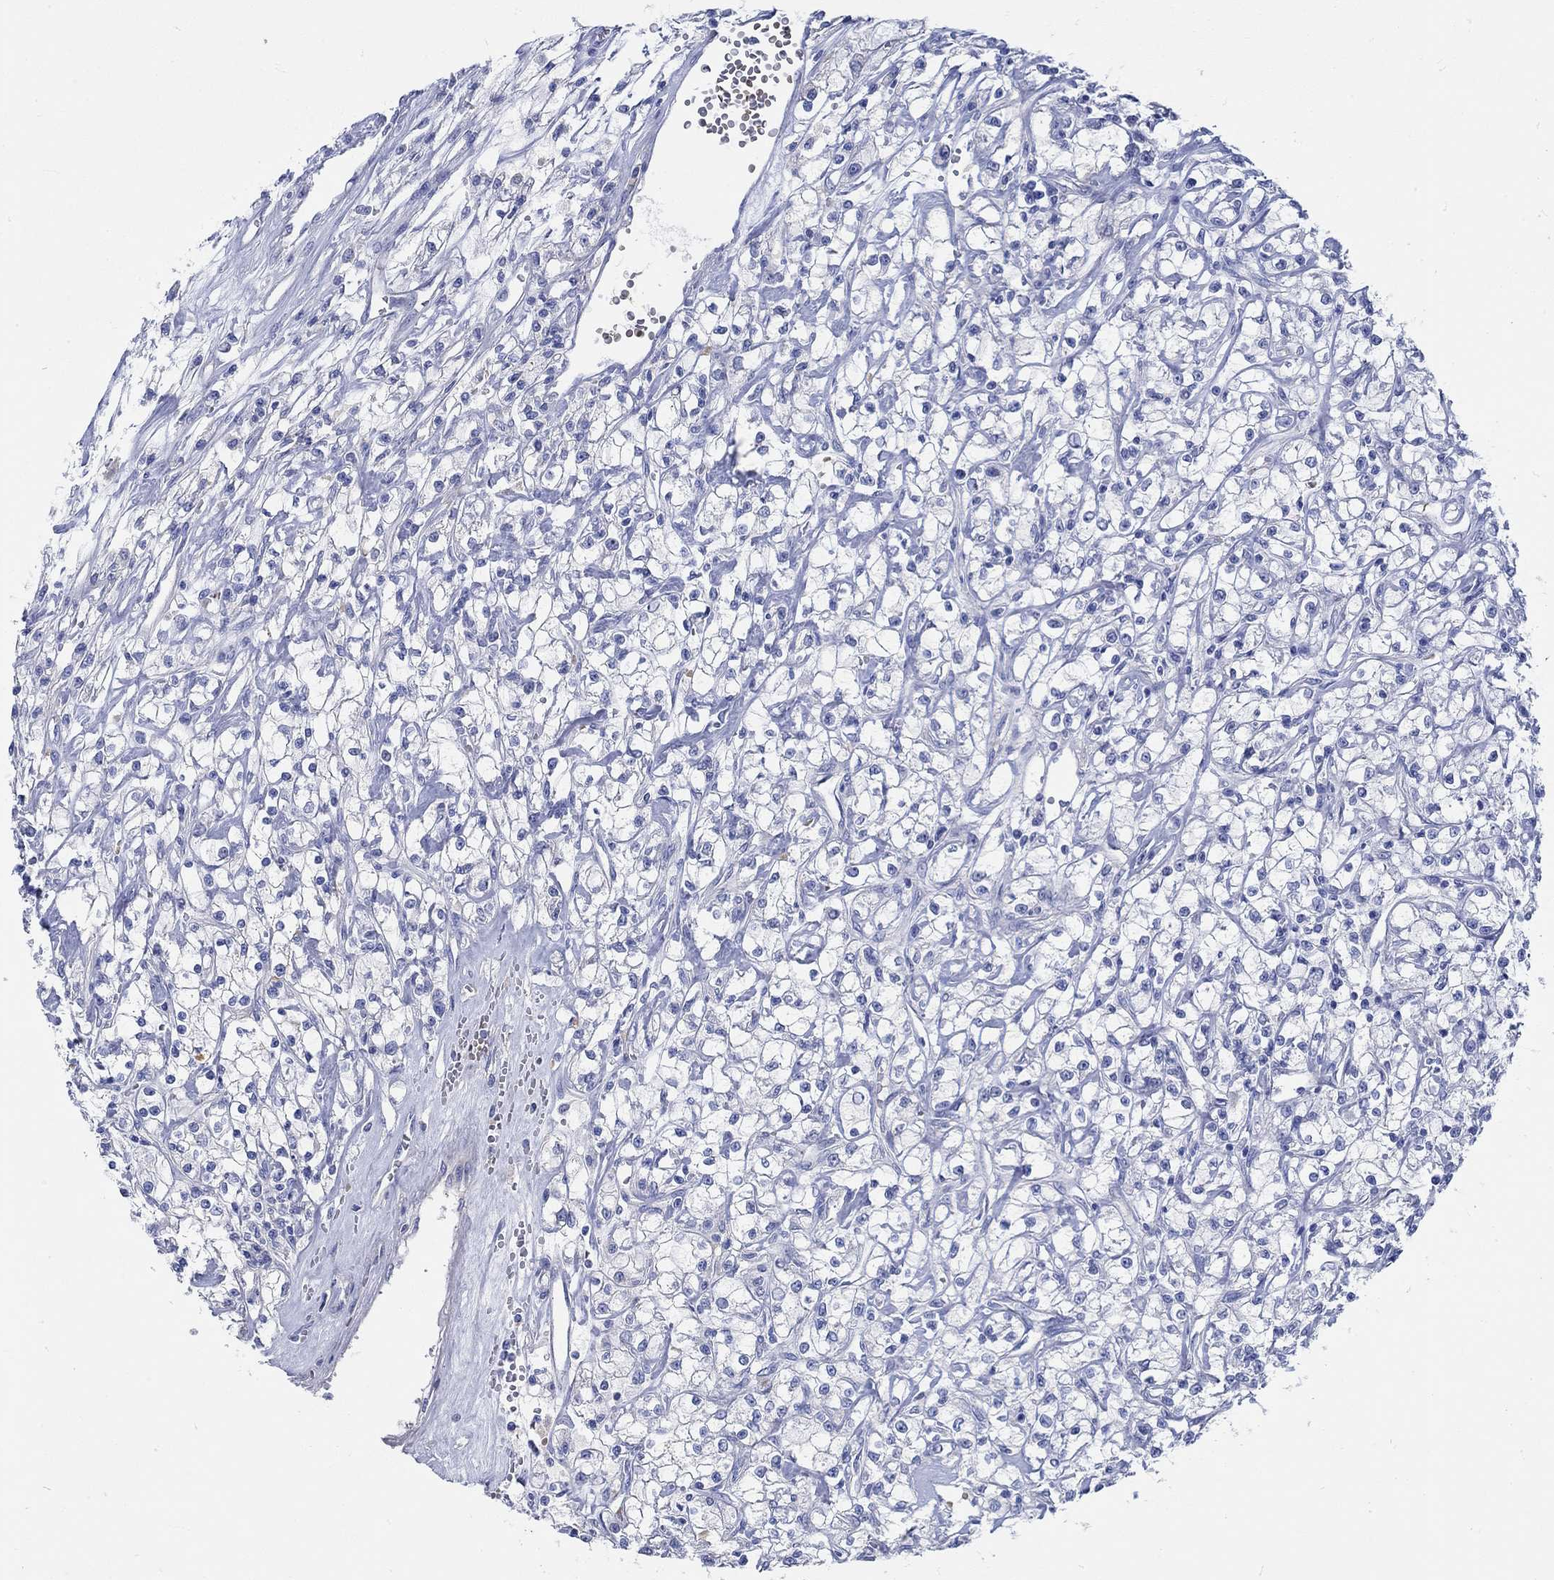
{"staining": {"intensity": "negative", "quantity": "none", "location": "none"}, "tissue": "renal cancer", "cell_type": "Tumor cells", "image_type": "cancer", "snomed": [{"axis": "morphology", "description": "Adenocarcinoma, NOS"}, {"axis": "topography", "description": "Kidney"}], "caption": "Renal cancer stained for a protein using immunohistochemistry demonstrates no positivity tumor cells.", "gene": "KCNA1", "patient": {"sex": "female", "age": 59}}